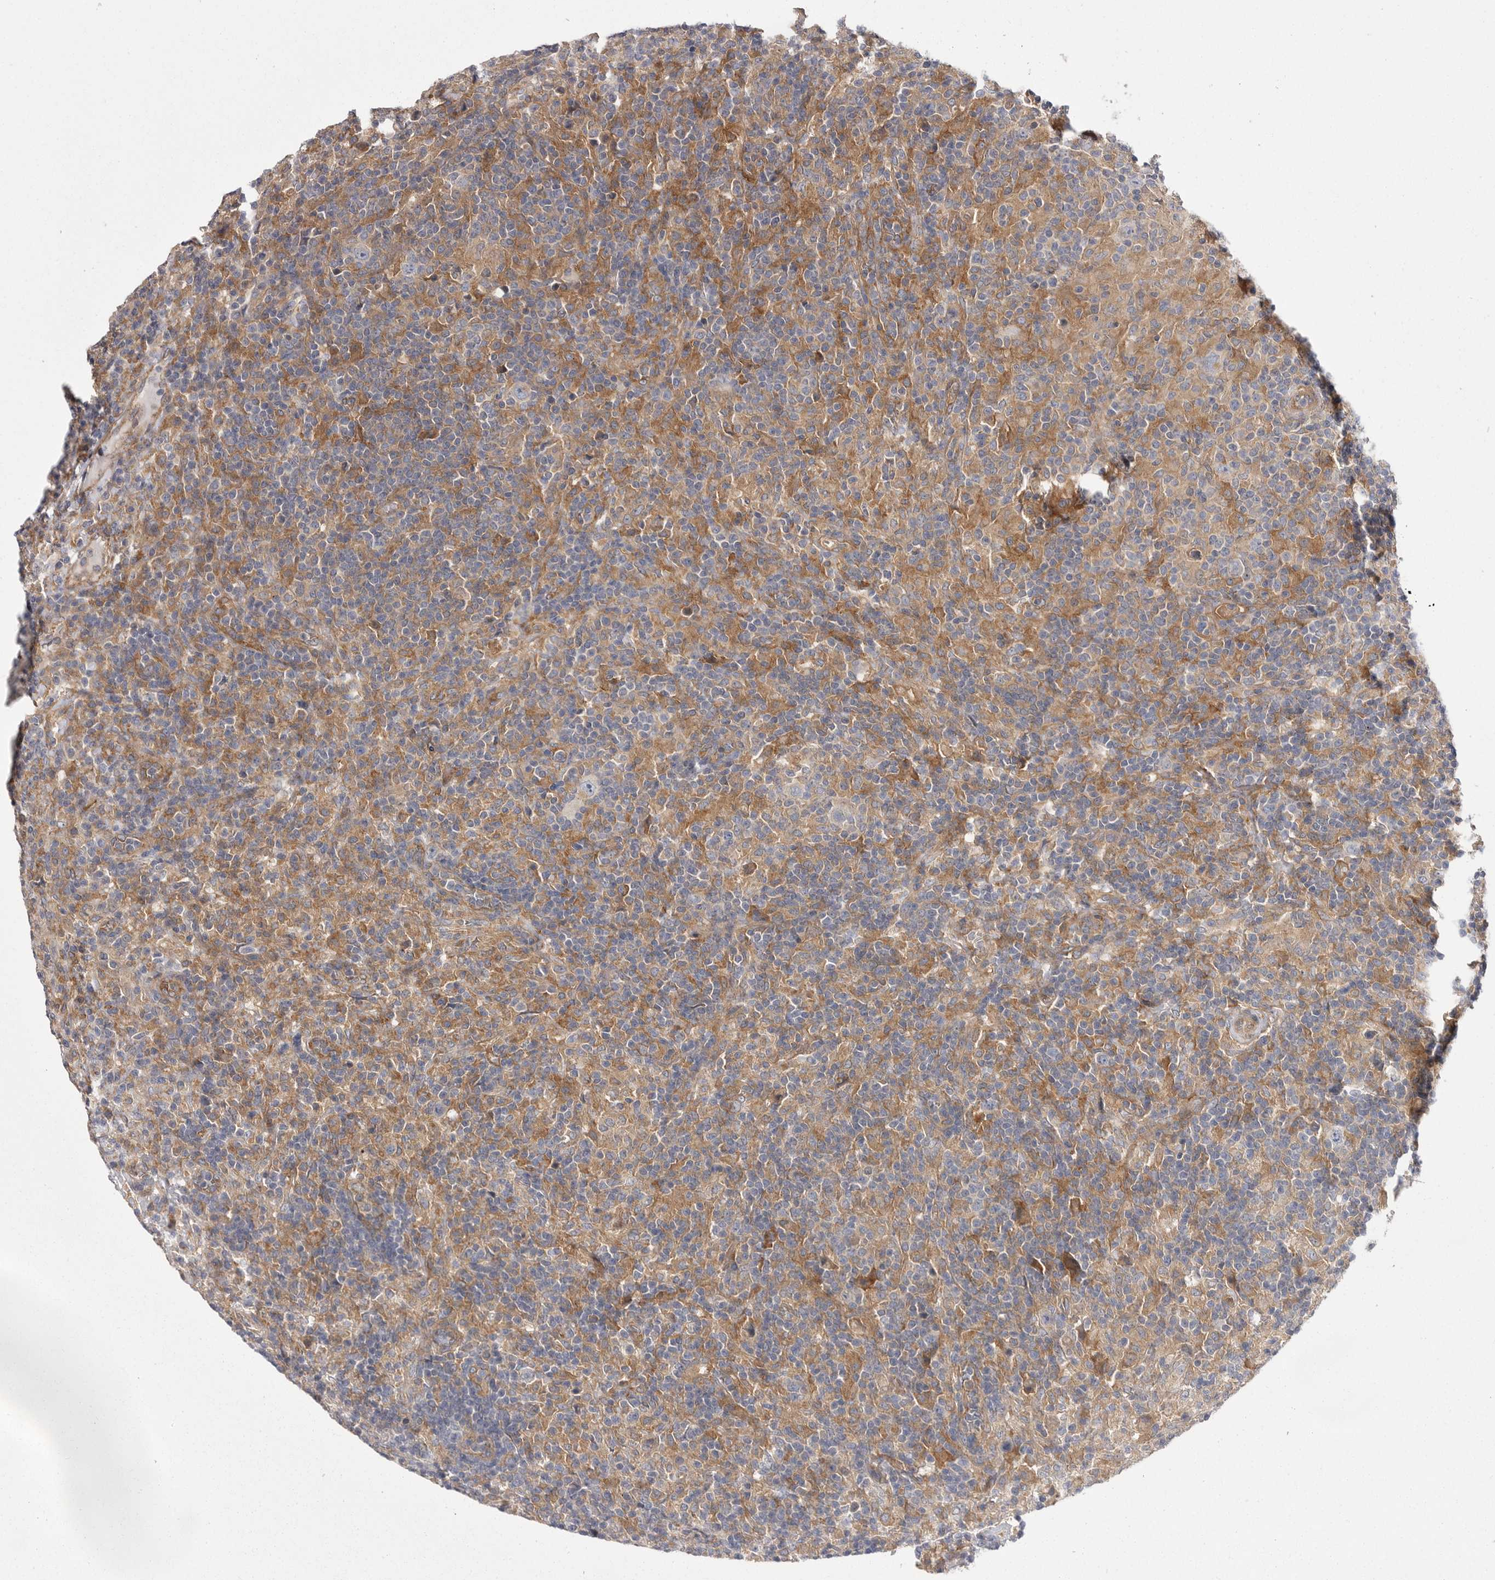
{"staining": {"intensity": "weak", "quantity": "<25%", "location": "cytoplasmic/membranous"}, "tissue": "lymphoma", "cell_type": "Tumor cells", "image_type": "cancer", "snomed": [{"axis": "morphology", "description": "Hodgkin's disease, NOS"}, {"axis": "topography", "description": "Lymph node"}], "caption": "This is an immunohistochemistry photomicrograph of human lymphoma. There is no staining in tumor cells.", "gene": "OSBPL9", "patient": {"sex": "male", "age": 70}}